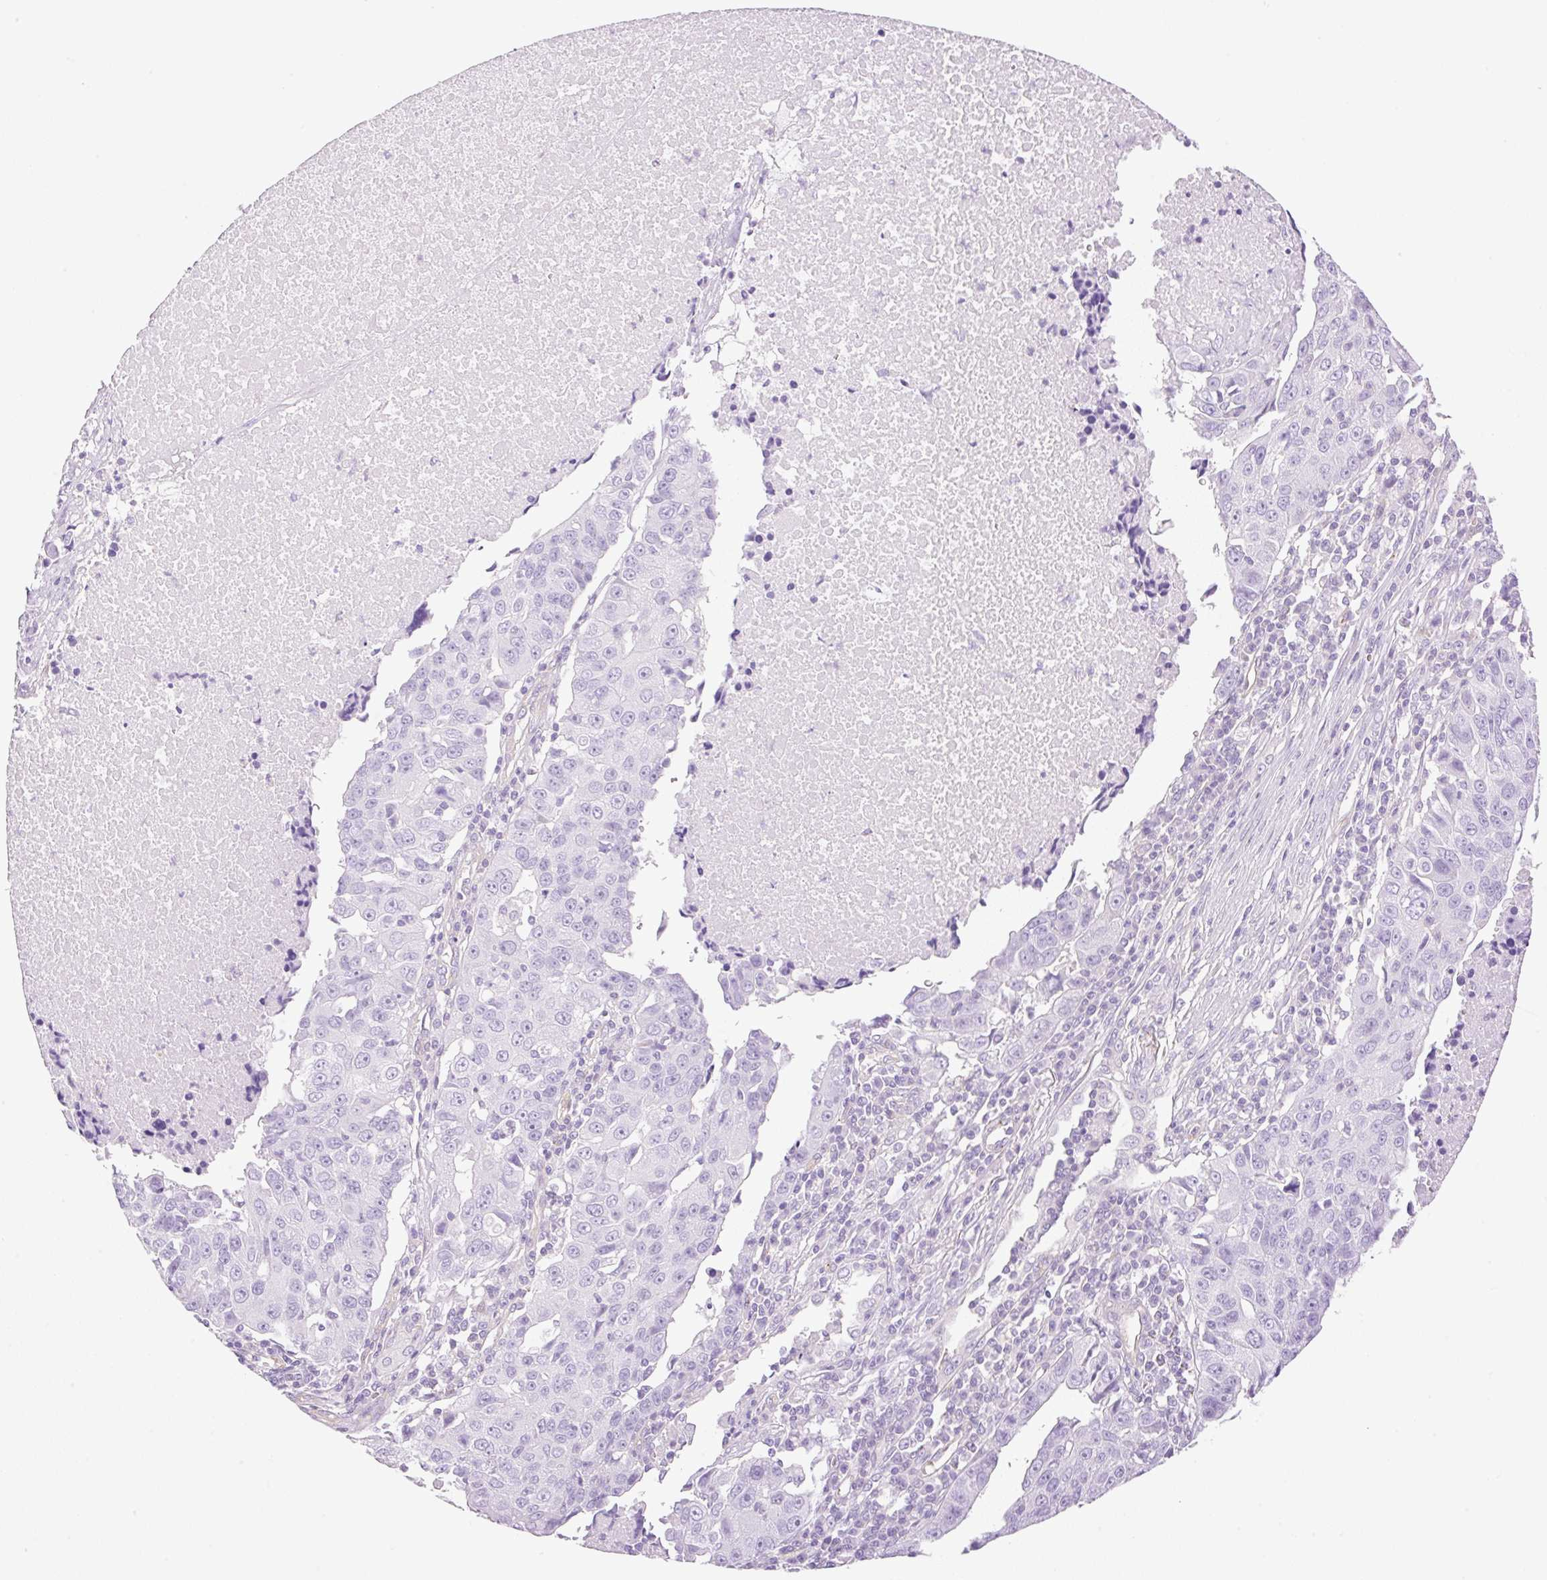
{"staining": {"intensity": "negative", "quantity": "none", "location": "none"}, "tissue": "lung cancer", "cell_type": "Tumor cells", "image_type": "cancer", "snomed": [{"axis": "morphology", "description": "Squamous cell carcinoma, NOS"}, {"axis": "topography", "description": "Lung"}], "caption": "Immunohistochemistry photomicrograph of squamous cell carcinoma (lung) stained for a protein (brown), which displays no positivity in tumor cells.", "gene": "EHD3", "patient": {"sex": "female", "age": 66}}